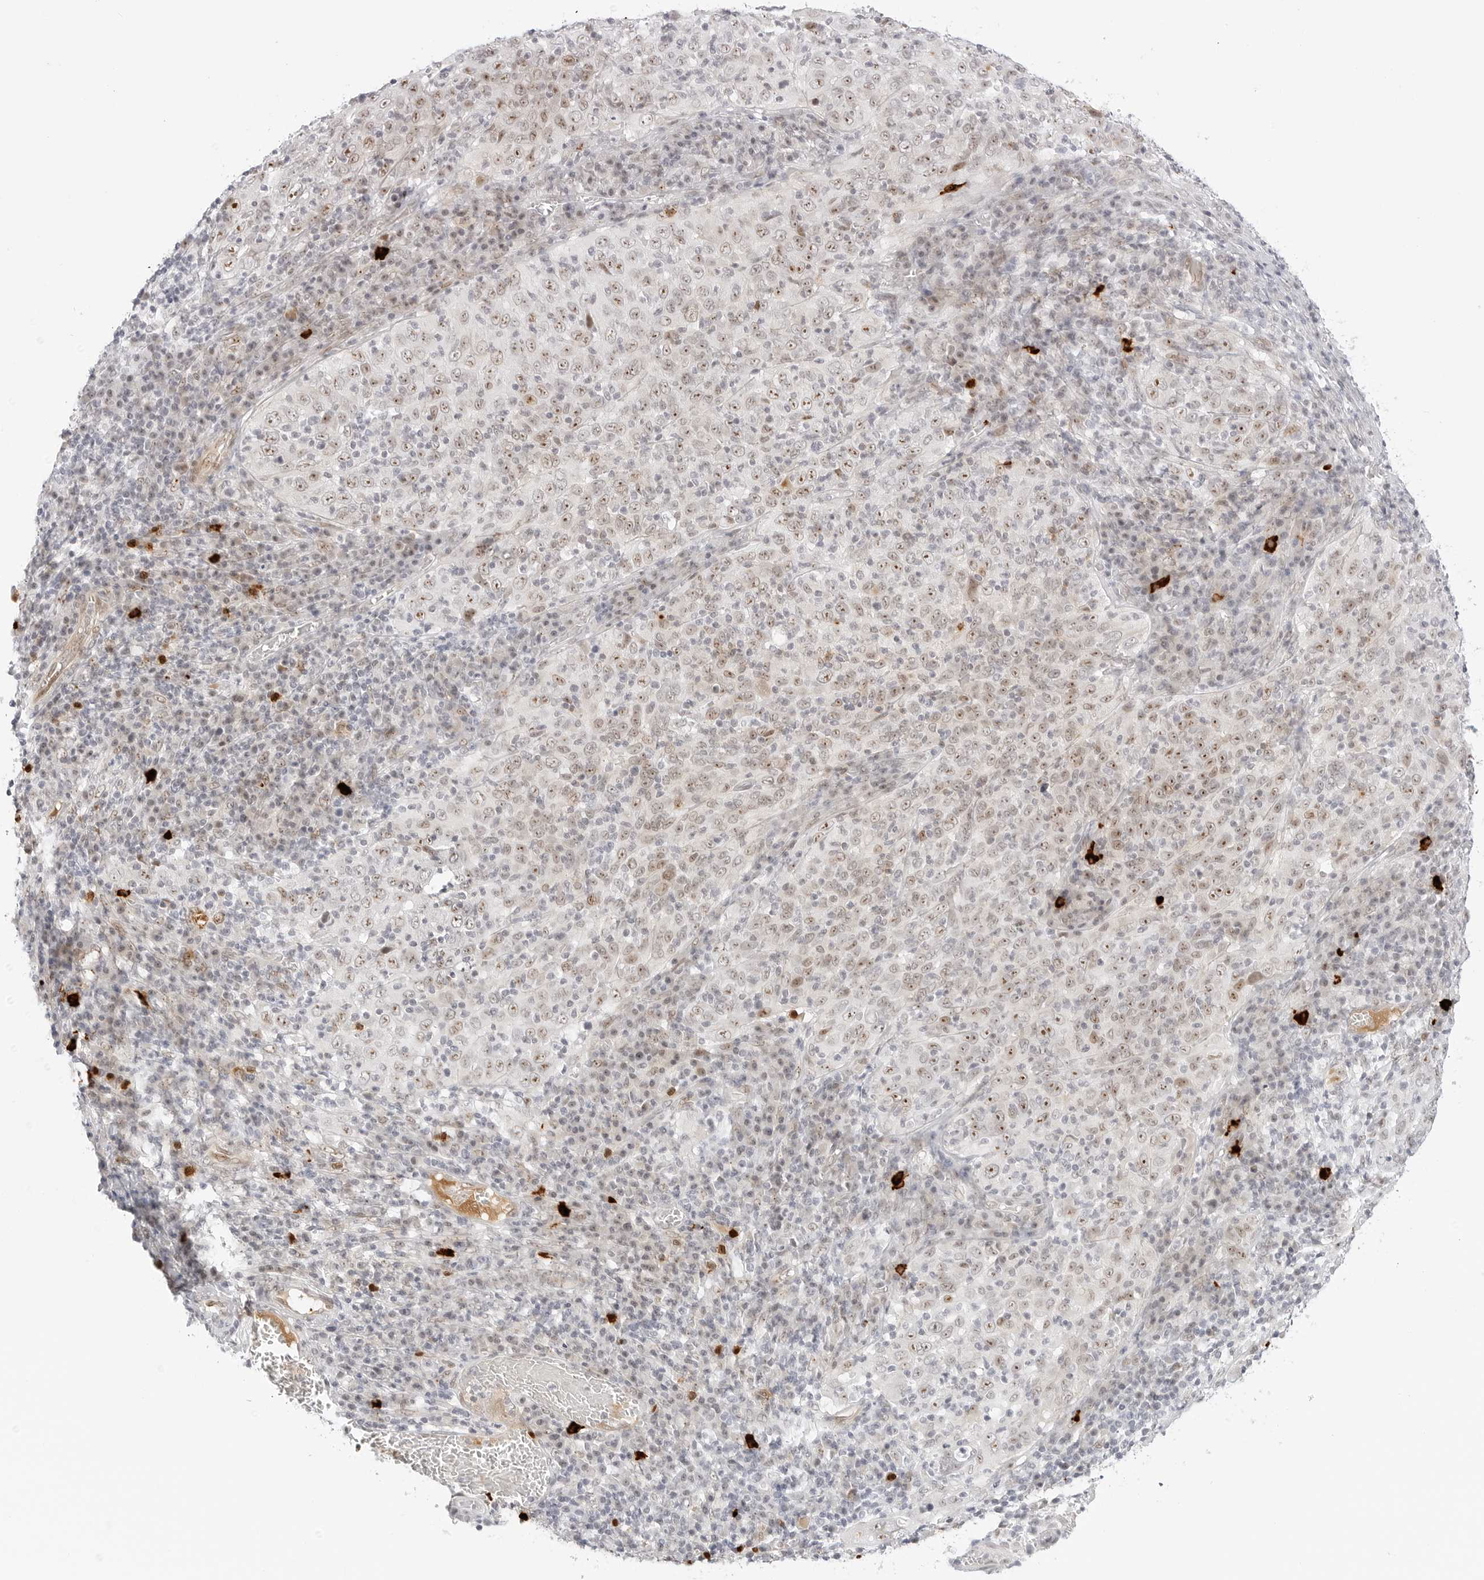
{"staining": {"intensity": "moderate", "quantity": ">75%", "location": "nuclear"}, "tissue": "cervical cancer", "cell_type": "Tumor cells", "image_type": "cancer", "snomed": [{"axis": "morphology", "description": "Squamous cell carcinoma, NOS"}, {"axis": "topography", "description": "Cervix"}], "caption": "The histopathology image shows staining of cervical cancer, revealing moderate nuclear protein positivity (brown color) within tumor cells.", "gene": "HIPK3", "patient": {"sex": "female", "age": 46}}